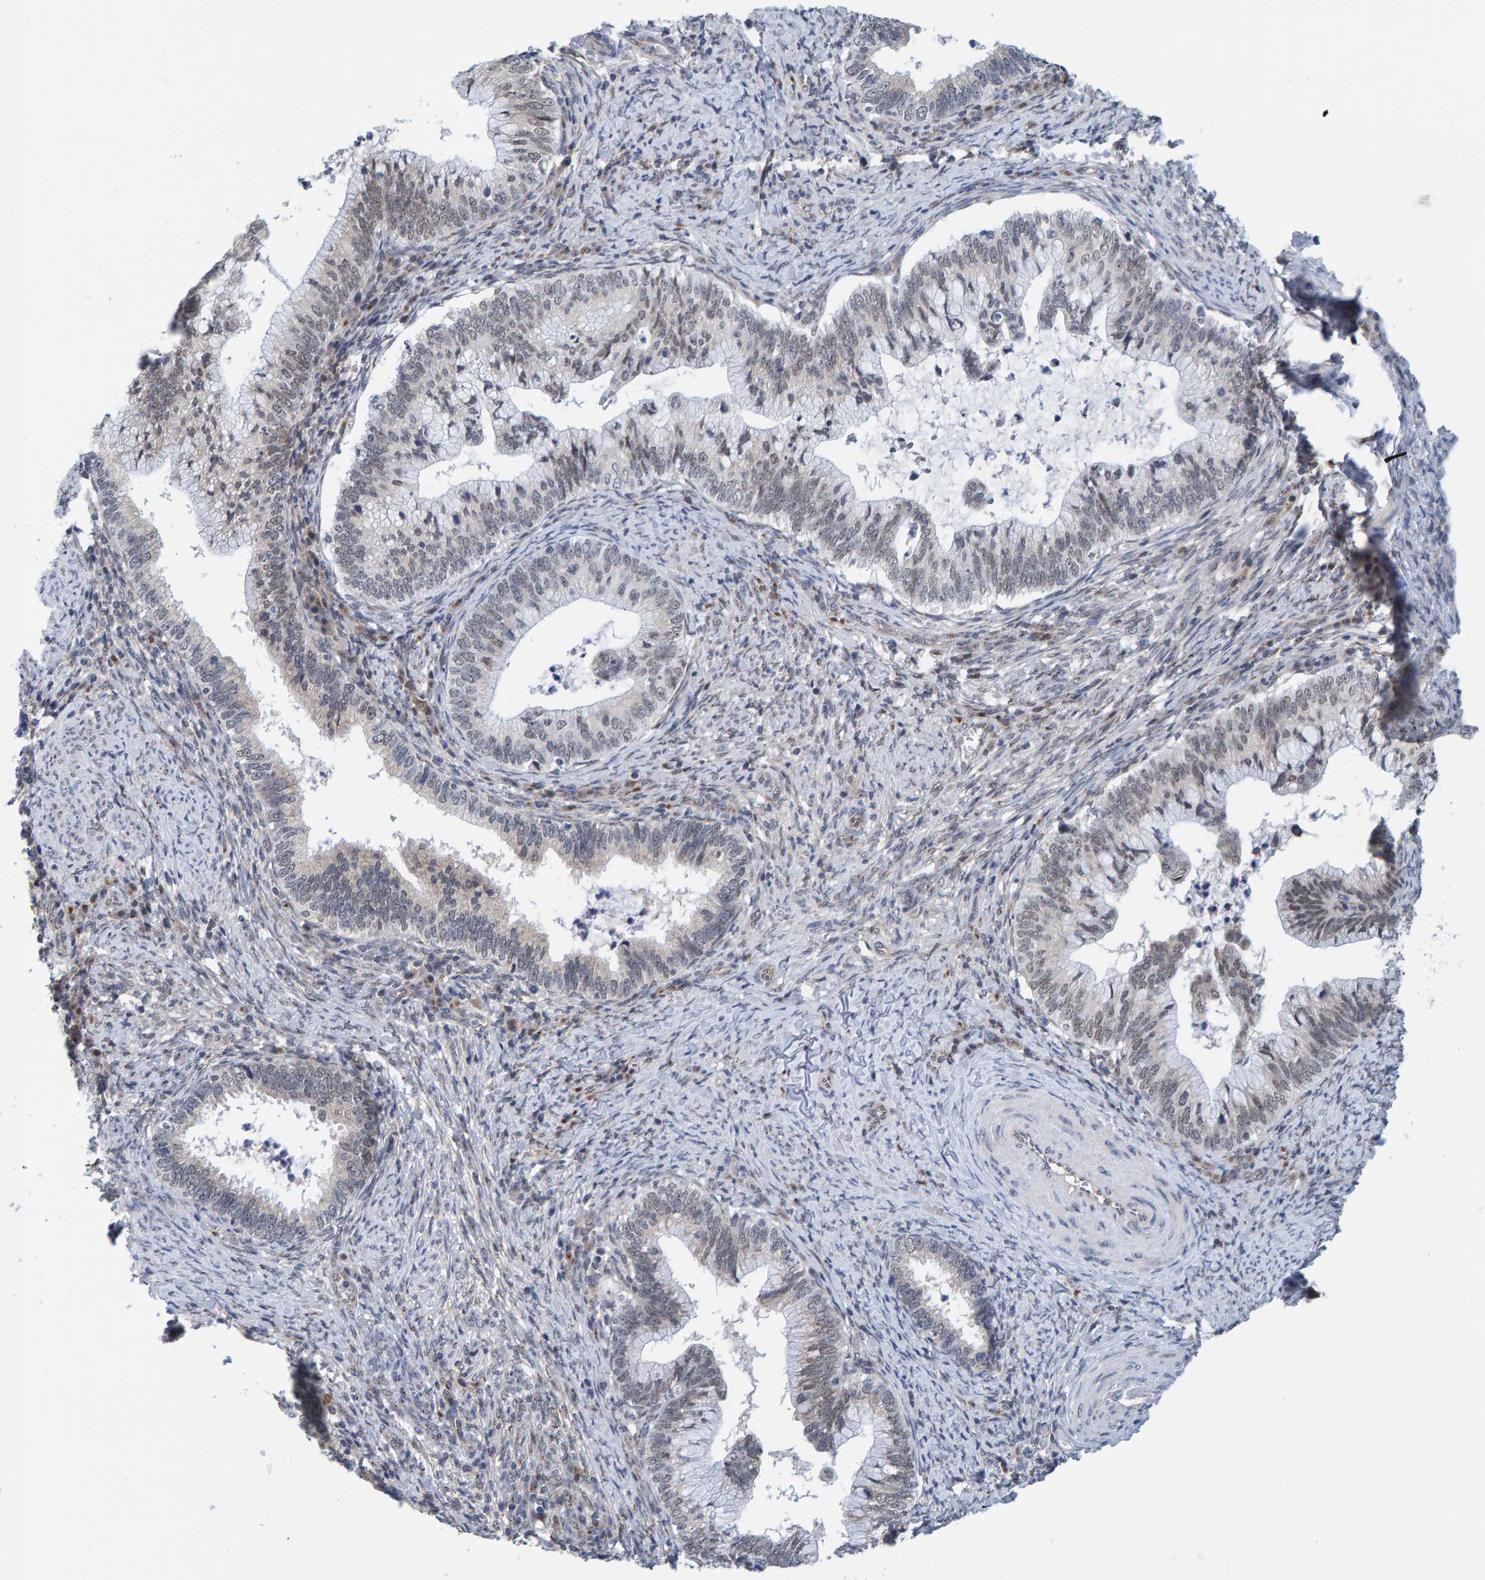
{"staining": {"intensity": "weak", "quantity": "<25%", "location": "nuclear"}, "tissue": "cervical cancer", "cell_type": "Tumor cells", "image_type": "cancer", "snomed": [{"axis": "morphology", "description": "Adenocarcinoma, NOS"}, {"axis": "topography", "description": "Cervix"}], "caption": "IHC of human cervical cancer exhibits no expression in tumor cells.", "gene": "SCRN2", "patient": {"sex": "female", "age": 36}}